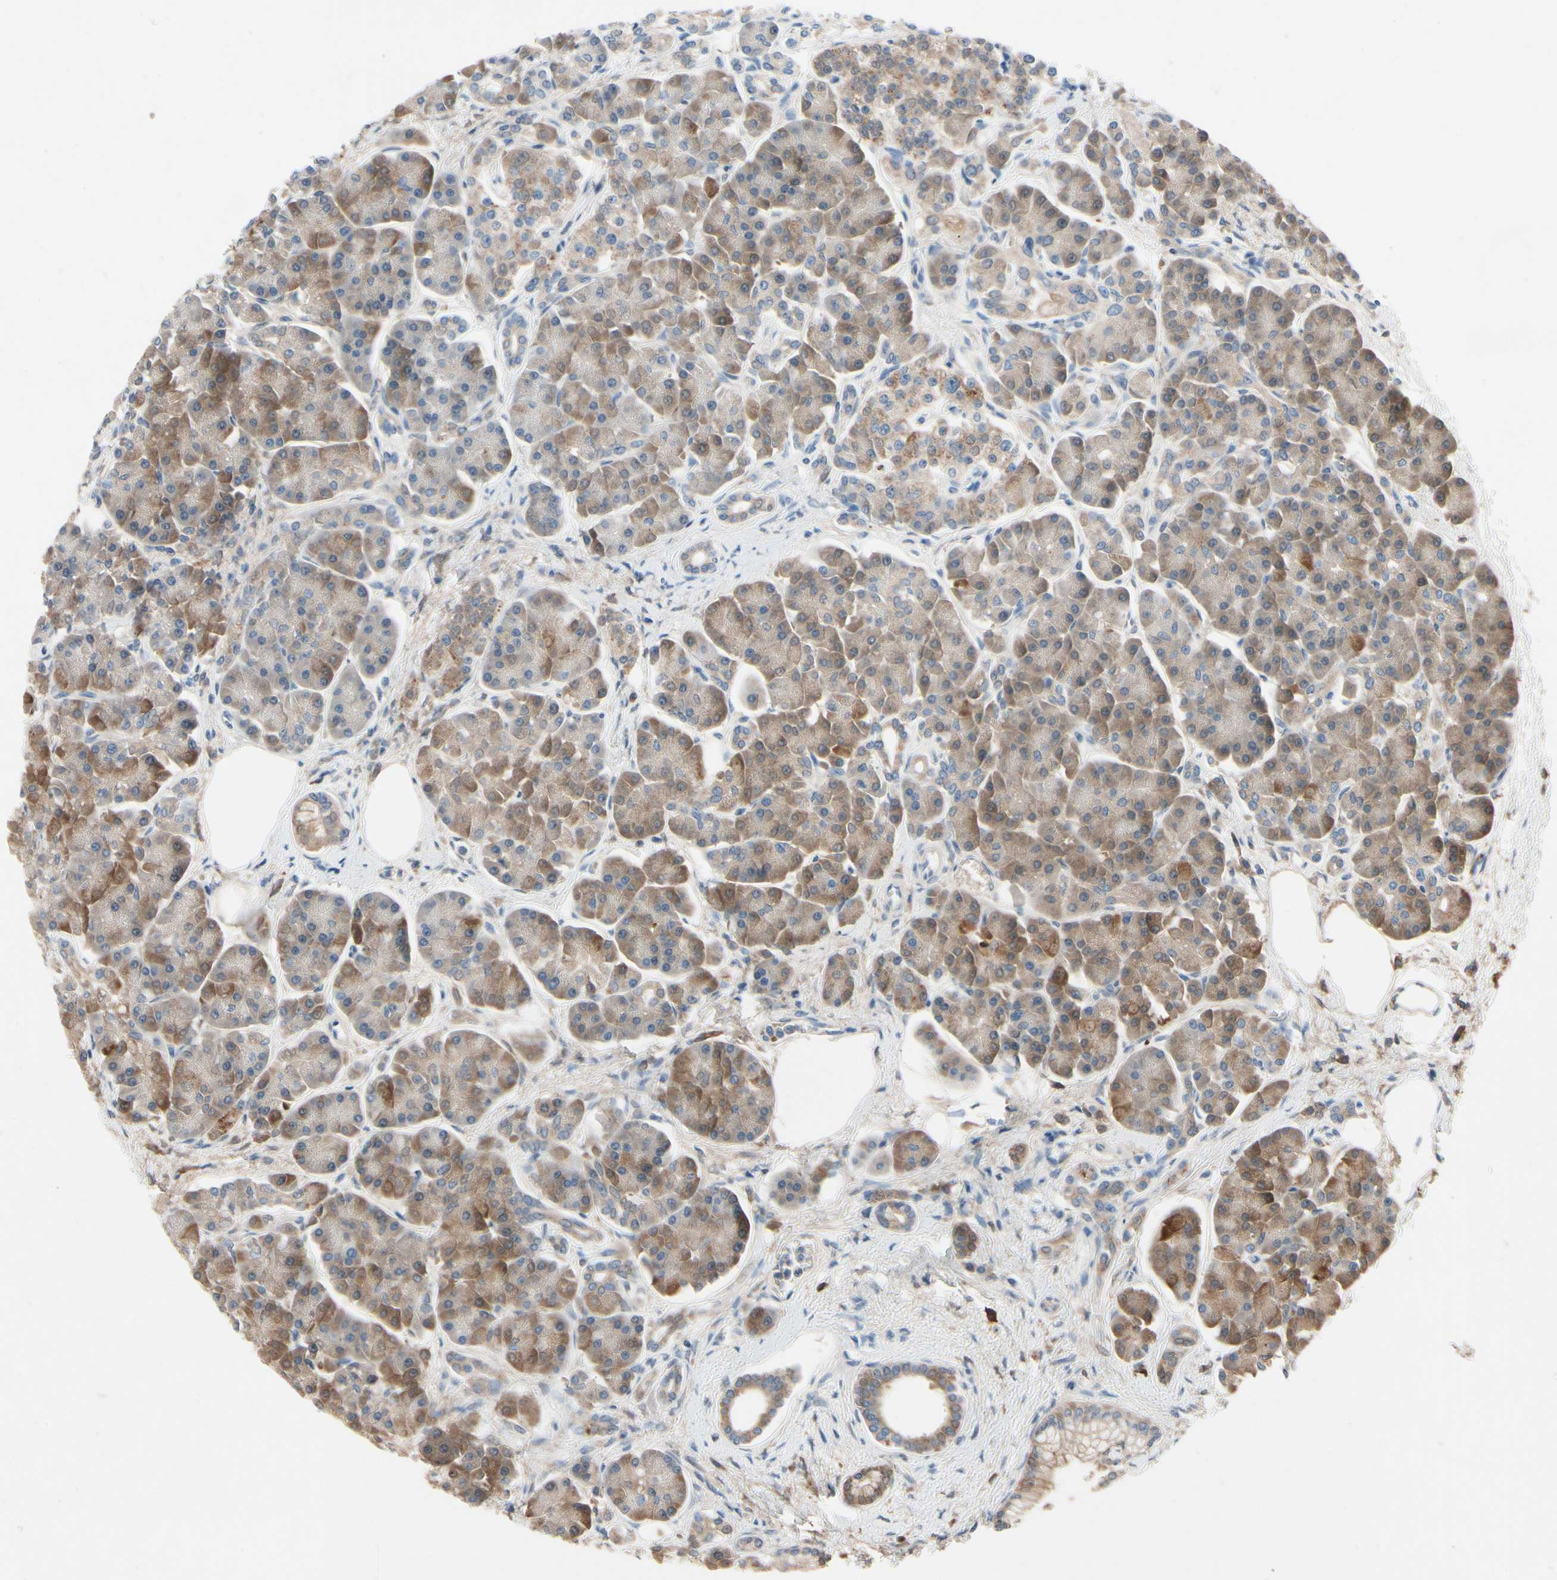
{"staining": {"intensity": "weak", "quantity": "25%-75%", "location": "cytoplasmic/membranous"}, "tissue": "pancreas", "cell_type": "Exocrine glandular cells", "image_type": "normal", "snomed": [{"axis": "morphology", "description": "Normal tissue, NOS"}, {"axis": "topography", "description": "Pancreas"}], "caption": "This is an image of immunohistochemistry staining of unremarkable pancreas, which shows weak positivity in the cytoplasmic/membranous of exocrine glandular cells.", "gene": "IL1RL1", "patient": {"sex": "female", "age": 70}}